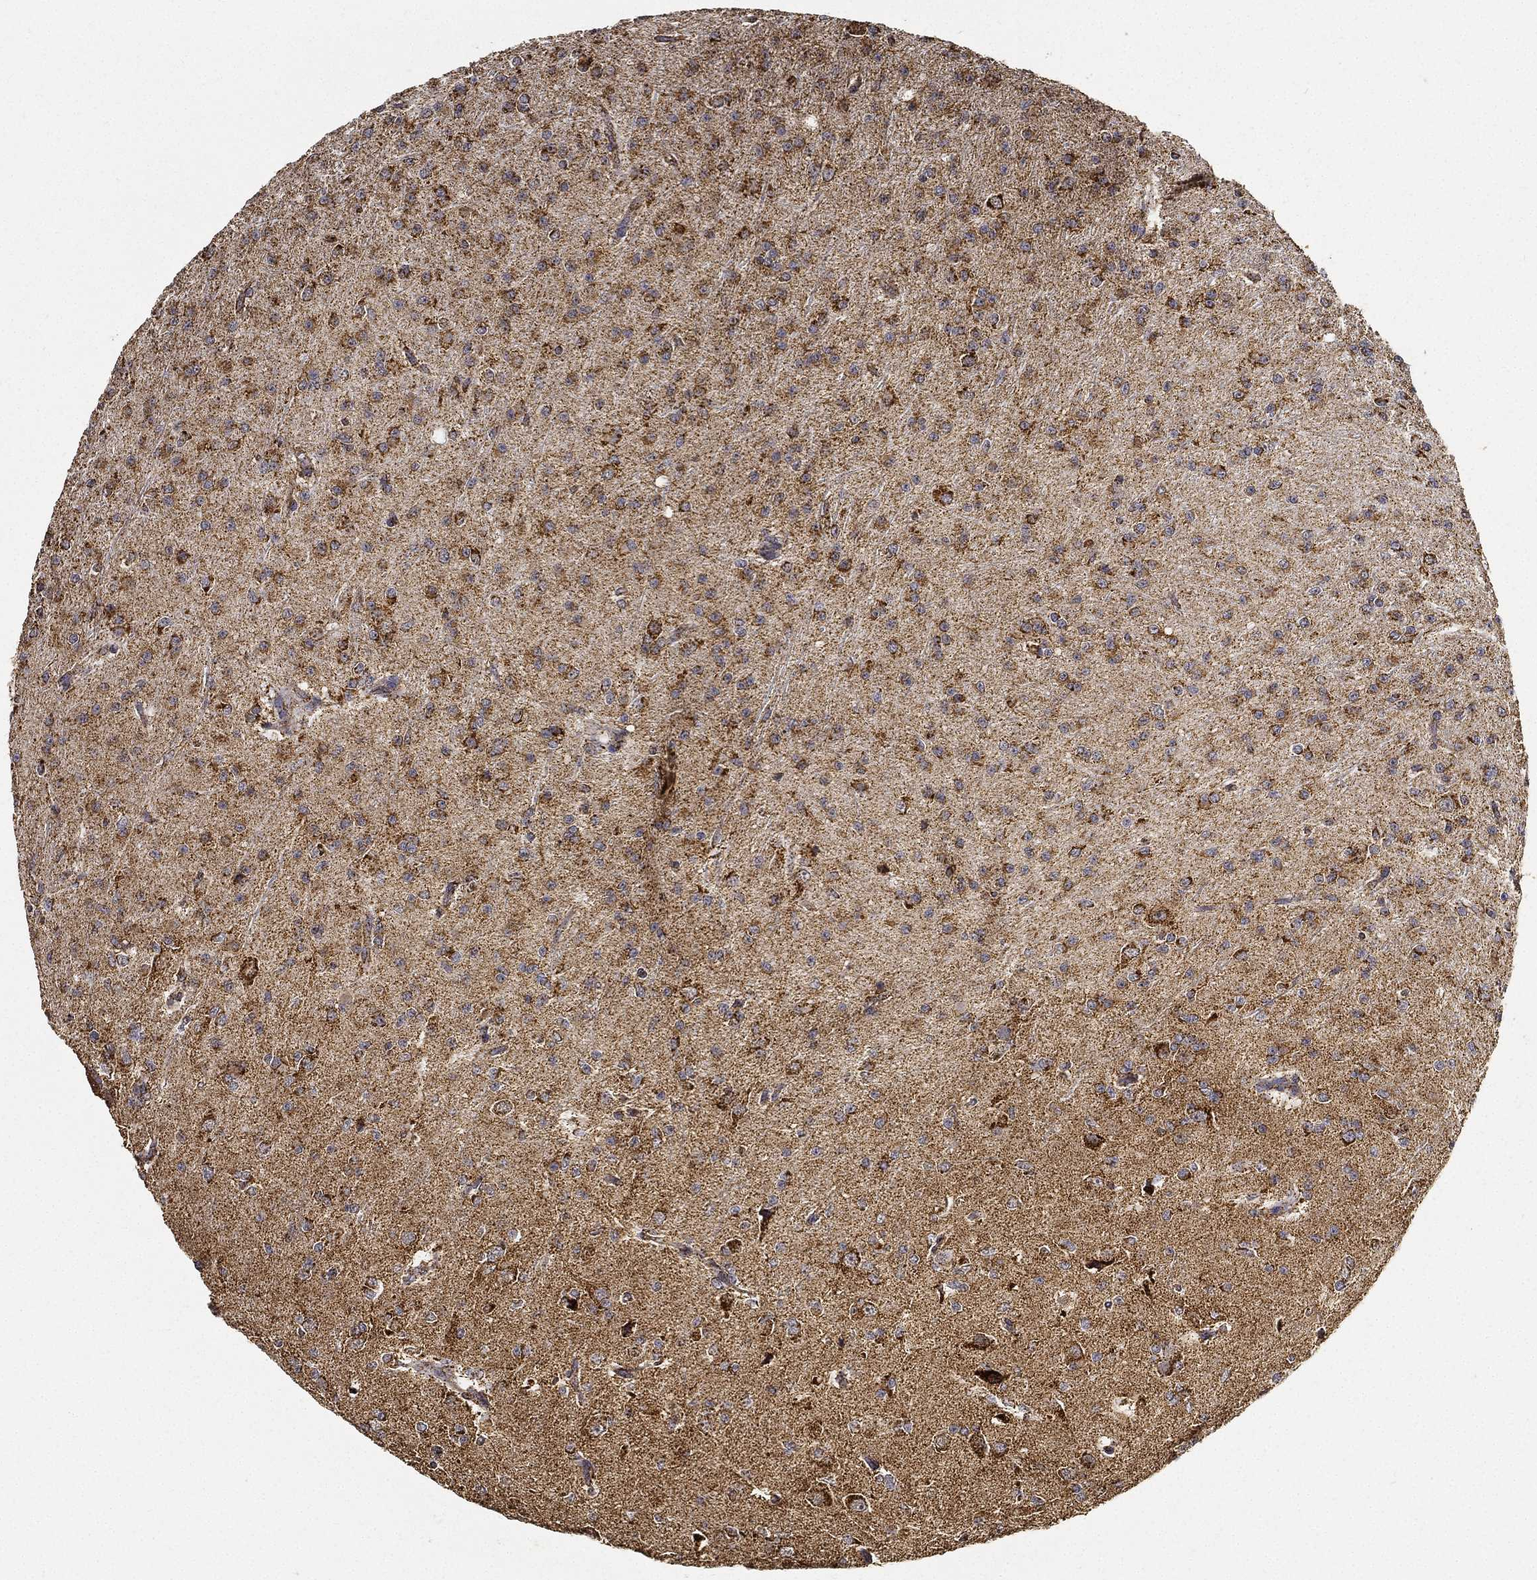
{"staining": {"intensity": "moderate", "quantity": "25%-75%", "location": "cytoplasmic/membranous"}, "tissue": "glioma", "cell_type": "Tumor cells", "image_type": "cancer", "snomed": [{"axis": "morphology", "description": "Glioma, malignant, Low grade"}, {"axis": "topography", "description": "Brain"}], "caption": "Immunohistochemistry (IHC) of glioma reveals medium levels of moderate cytoplasmic/membranous positivity in about 25%-75% of tumor cells. (Brightfield microscopy of DAB IHC at high magnification).", "gene": "NDUFAB1", "patient": {"sex": "male", "age": 27}}